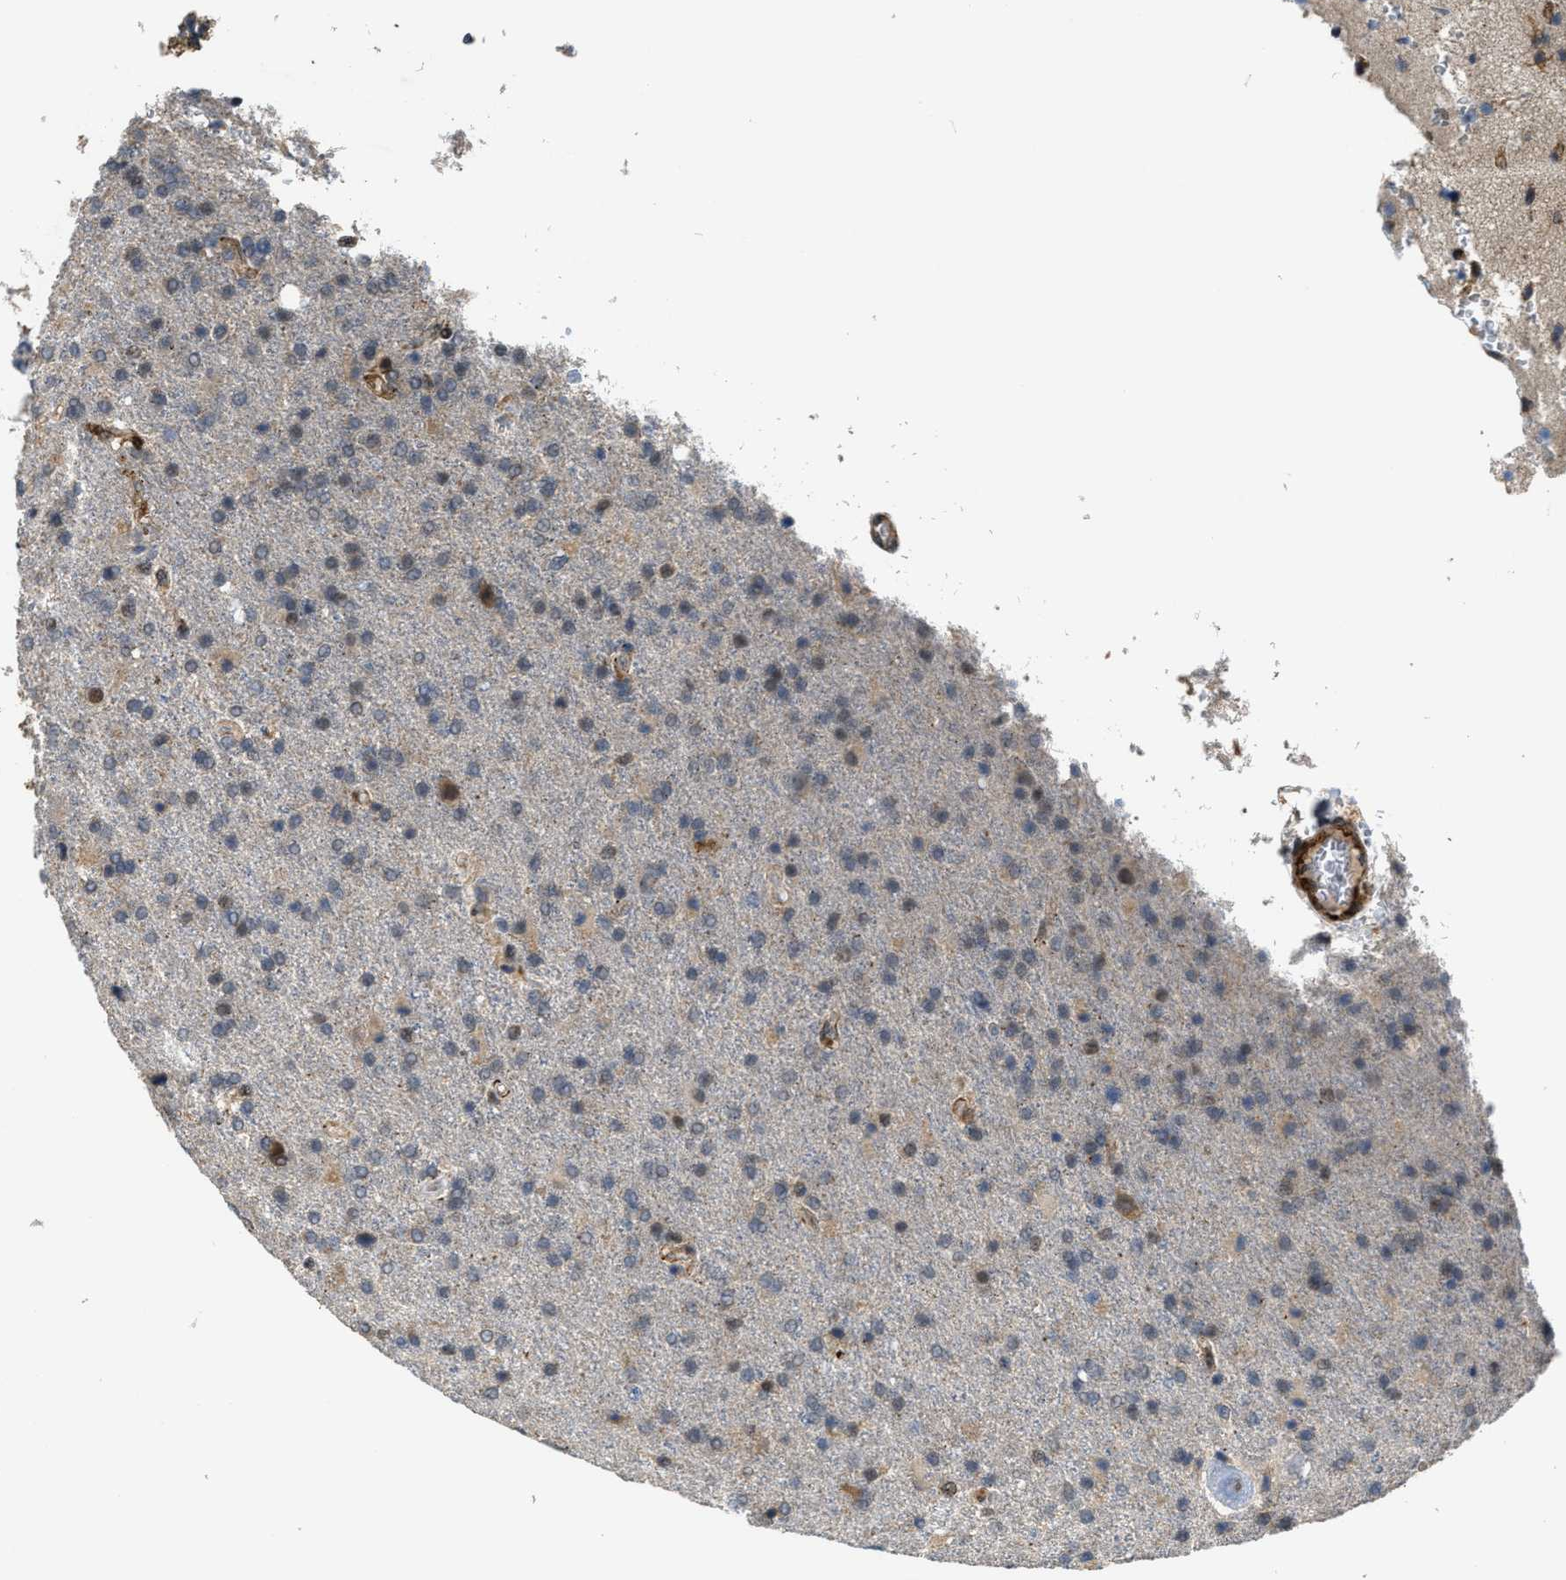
{"staining": {"intensity": "weak", "quantity": "<25%", "location": "cytoplasmic/membranous,nuclear"}, "tissue": "glioma", "cell_type": "Tumor cells", "image_type": "cancer", "snomed": [{"axis": "morphology", "description": "Glioma, malignant, High grade"}, {"axis": "topography", "description": "Brain"}], "caption": "Immunohistochemistry of human high-grade glioma (malignant) demonstrates no staining in tumor cells. The staining is performed using DAB (3,3'-diaminobenzidine) brown chromogen with nuclei counter-stained in using hematoxylin.", "gene": "DPF2", "patient": {"sex": "male", "age": 72}}